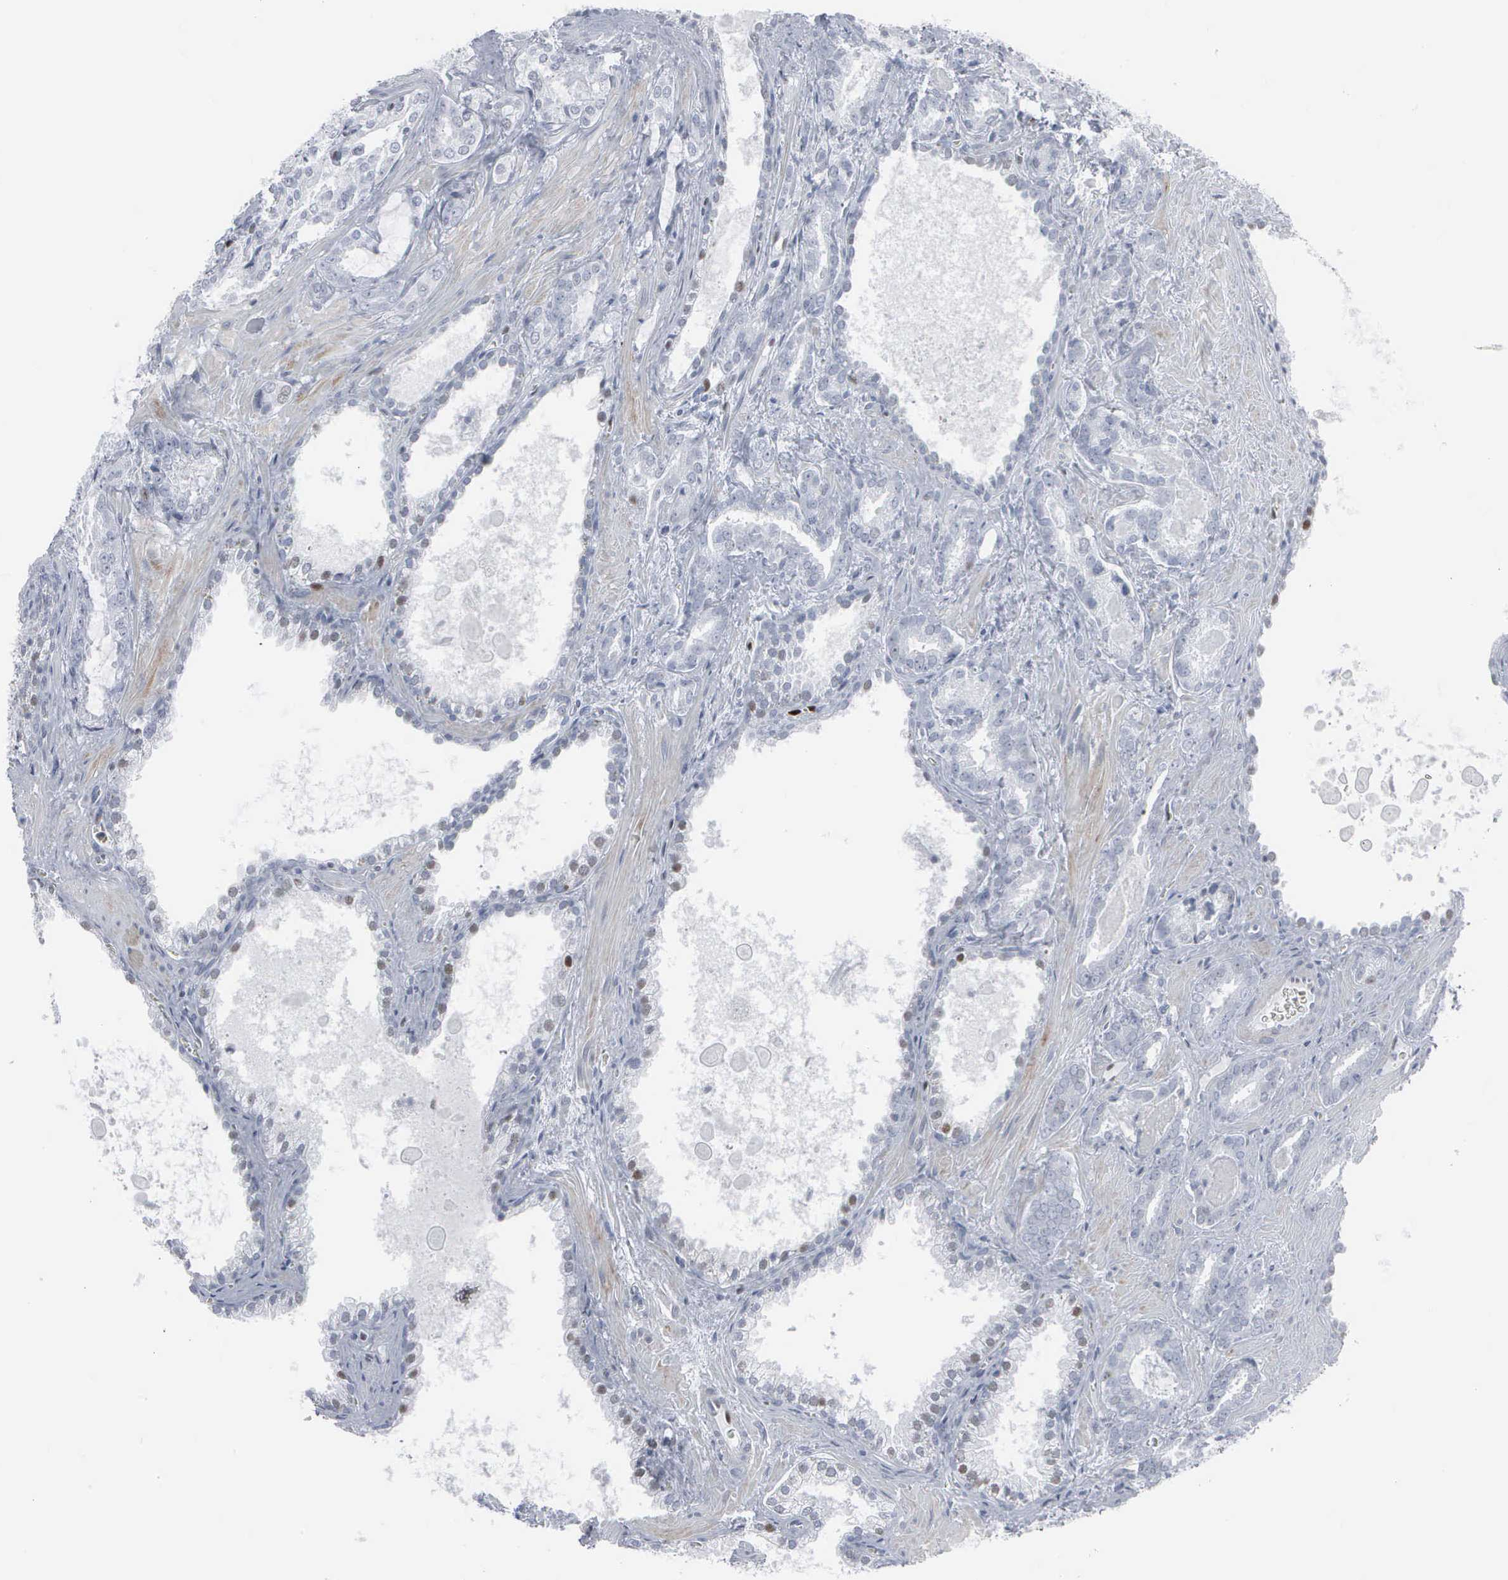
{"staining": {"intensity": "weak", "quantity": "<25%", "location": "nuclear"}, "tissue": "prostate cancer", "cell_type": "Tumor cells", "image_type": "cancer", "snomed": [{"axis": "morphology", "description": "Adenocarcinoma, Medium grade"}, {"axis": "topography", "description": "Prostate"}], "caption": "Tumor cells are negative for brown protein staining in prostate cancer. (DAB IHC, high magnification).", "gene": "CCND3", "patient": {"sex": "male", "age": 64}}